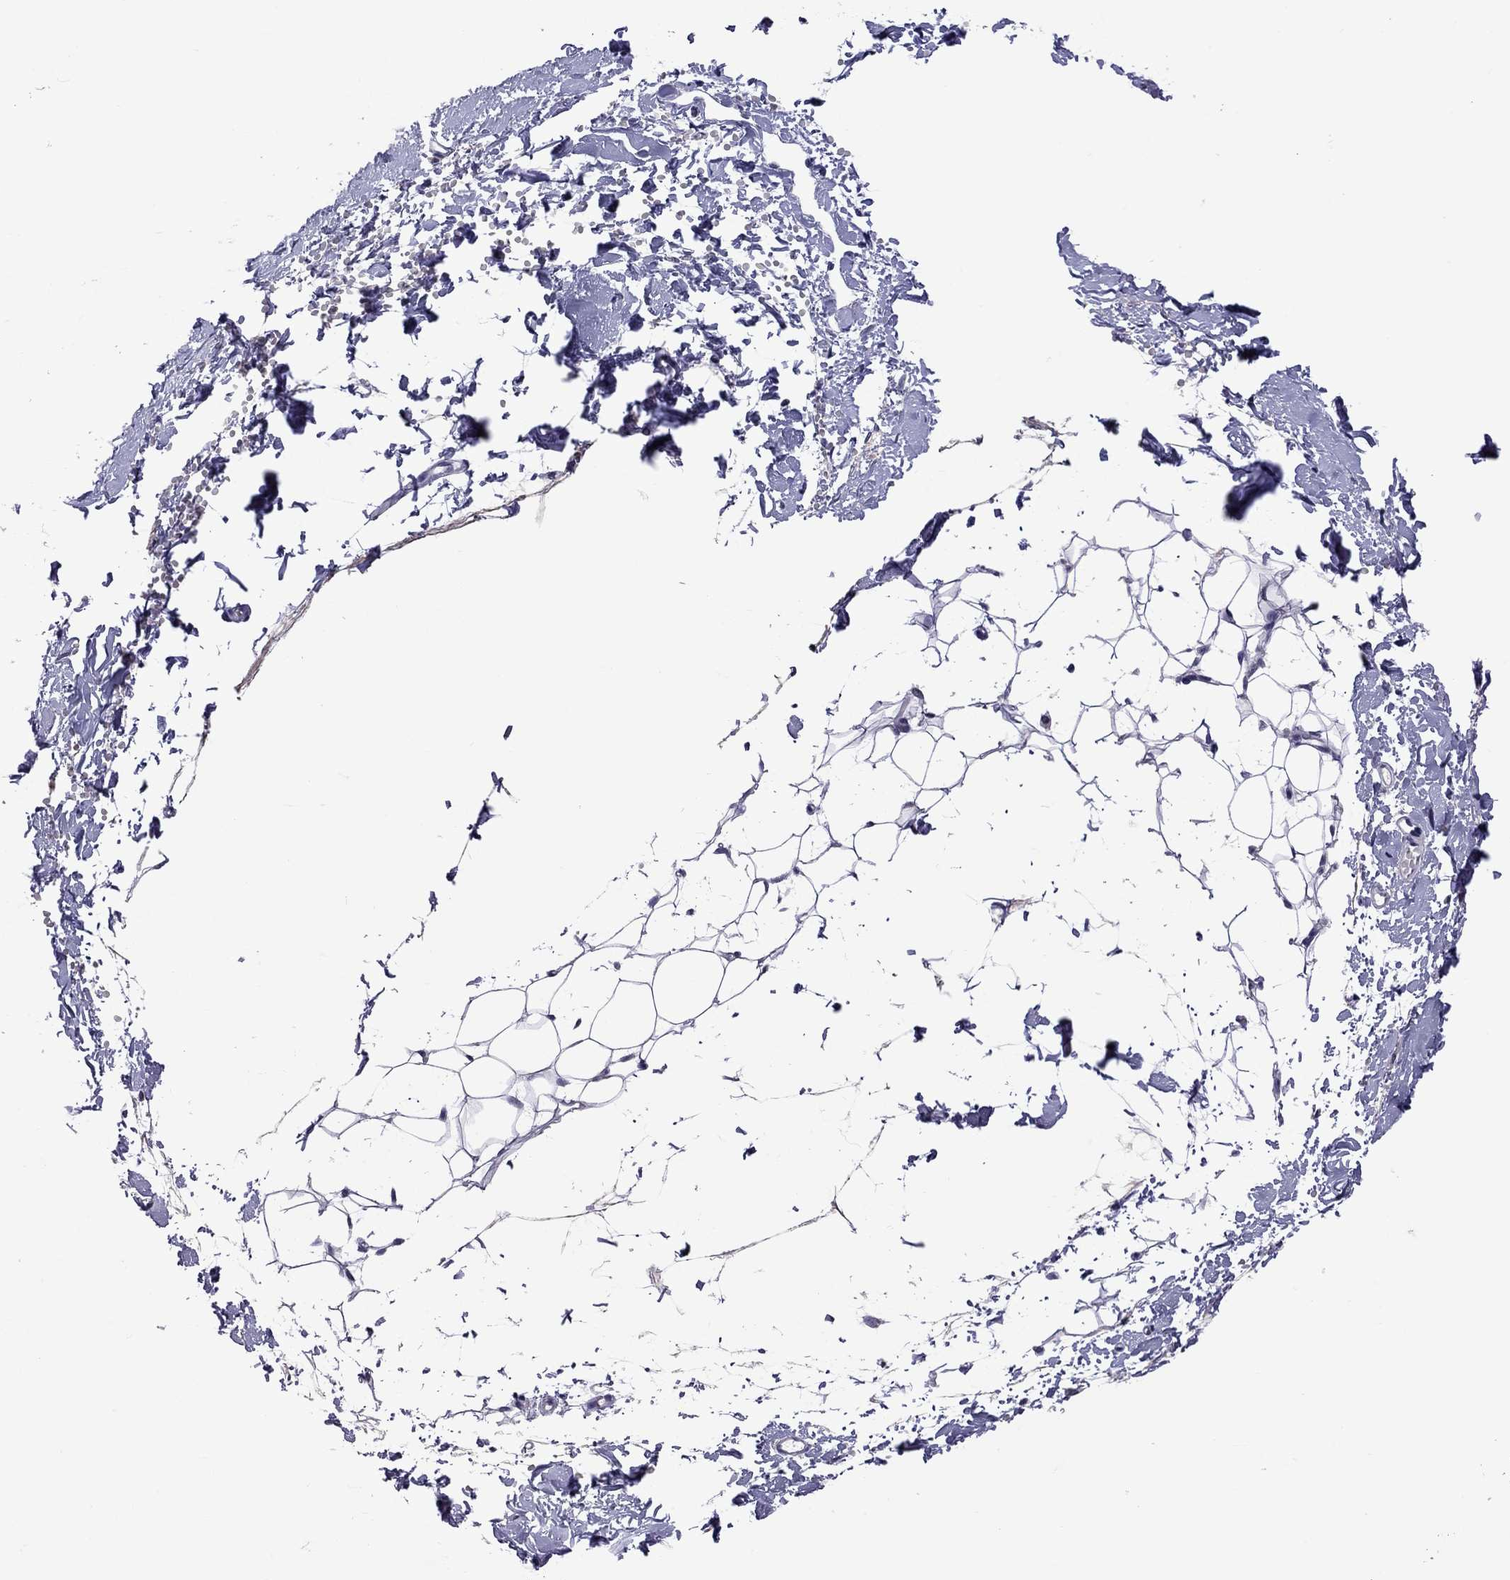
{"staining": {"intensity": "negative", "quantity": "none", "location": "none"}, "tissue": "breast", "cell_type": "Adipocytes", "image_type": "normal", "snomed": [{"axis": "morphology", "description": "Normal tissue, NOS"}, {"axis": "topography", "description": "Breast"}], "caption": "Immunohistochemistry of benign breast demonstrates no expression in adipocytes. (DAB (3,3'-diaminobenzidine) immunohistochemistry (IHC), high magnification).", "gene": "PPP1R3A", "patient": {"sex": "female", "age": 37}}